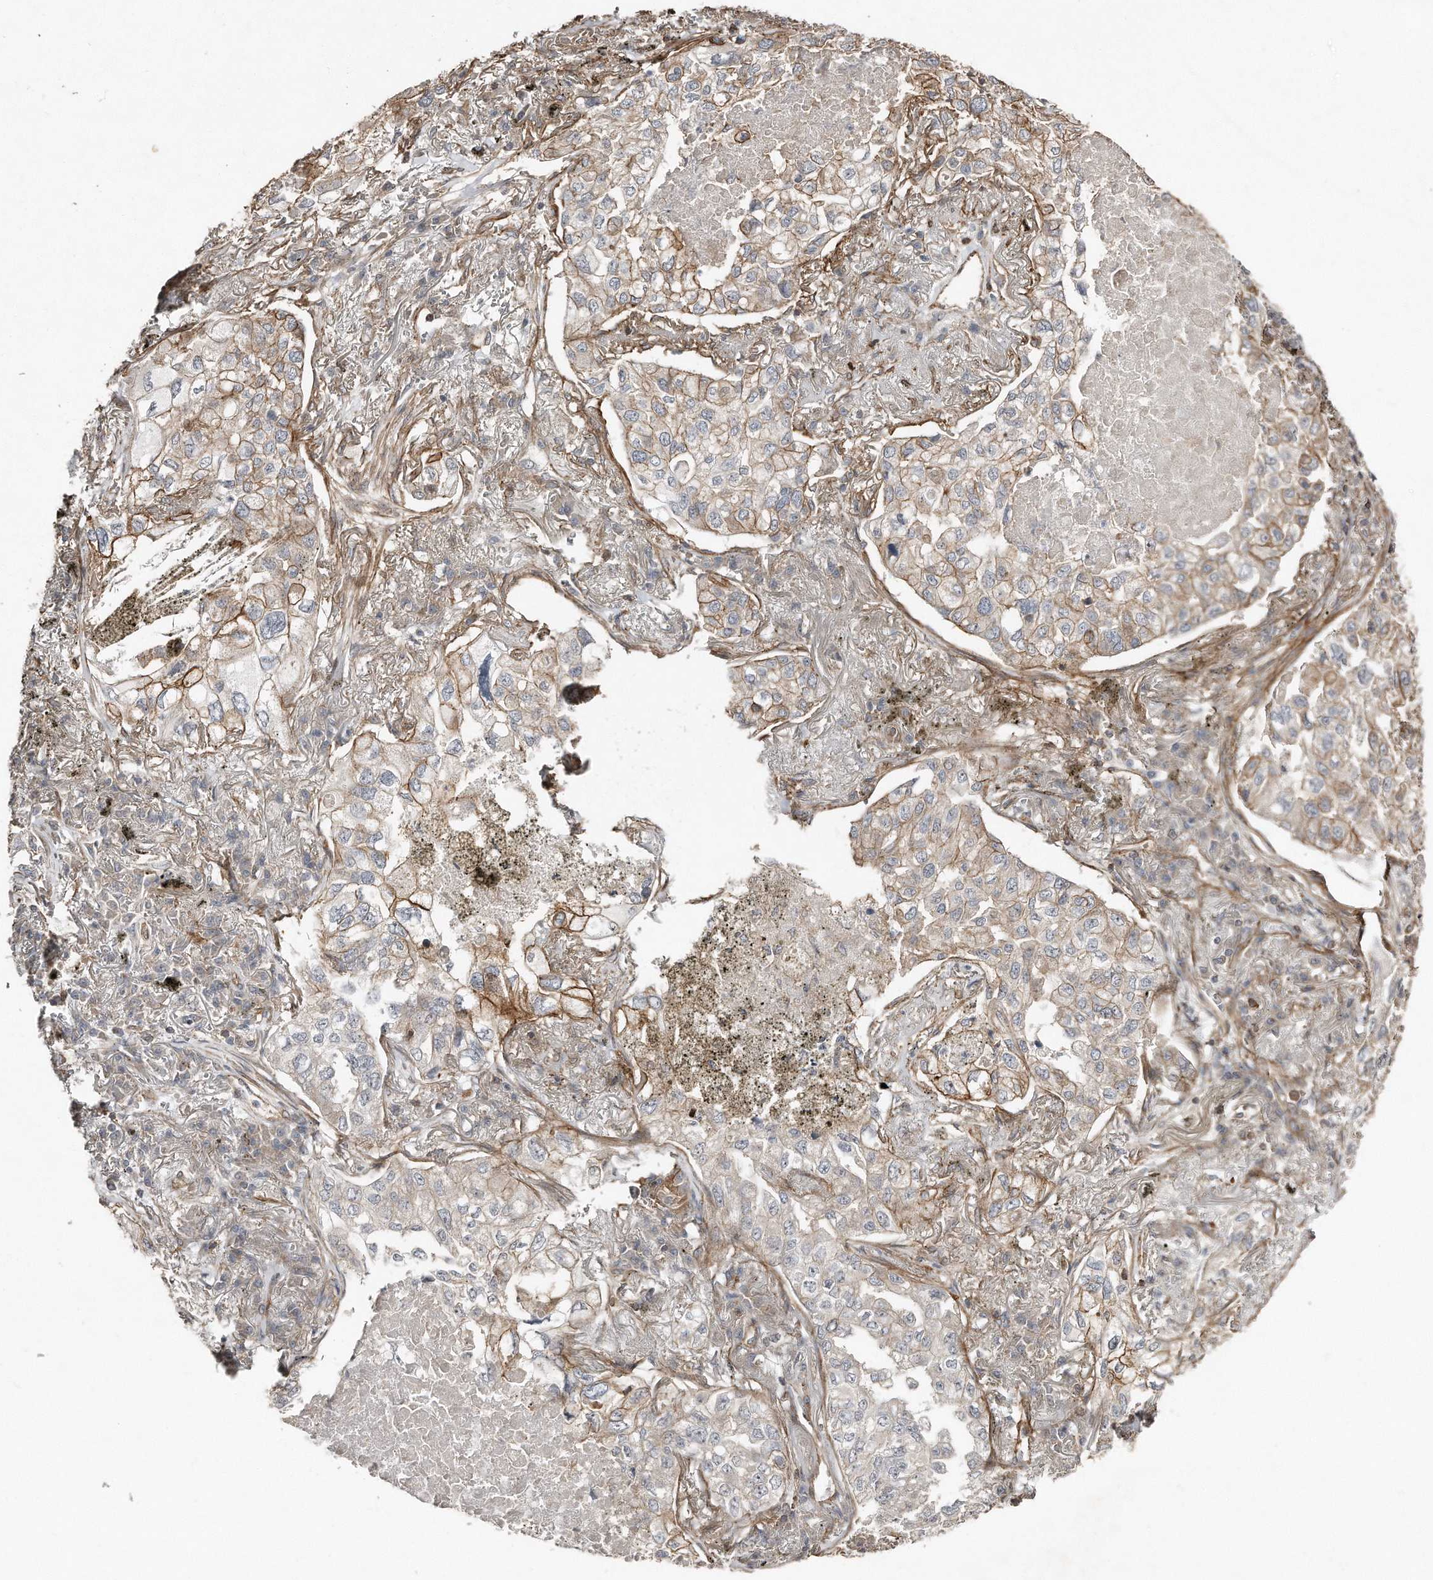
{"staining": {"intensity": "moderate", "quantity": ">75%", "location": "cytoplasmic/membranous"}, "tissue": "lung cancer", "cell_type": "Tumor cells", "image_type": "cancer", "snomed": [{"axis": "morphology", "description": "Adenocarcinoma, NOS"}, {"axis": "topography", "description": "Lung"}], "caption": "Lung cancer (adenocarcinoma) was stained to show a protein in brown. There is medium levels of moderate cytoplasmic/membranous staining in about >75% of tumor cells.", "gene": "SNAP47", "patient": {"sex": "male", "age": 65}}